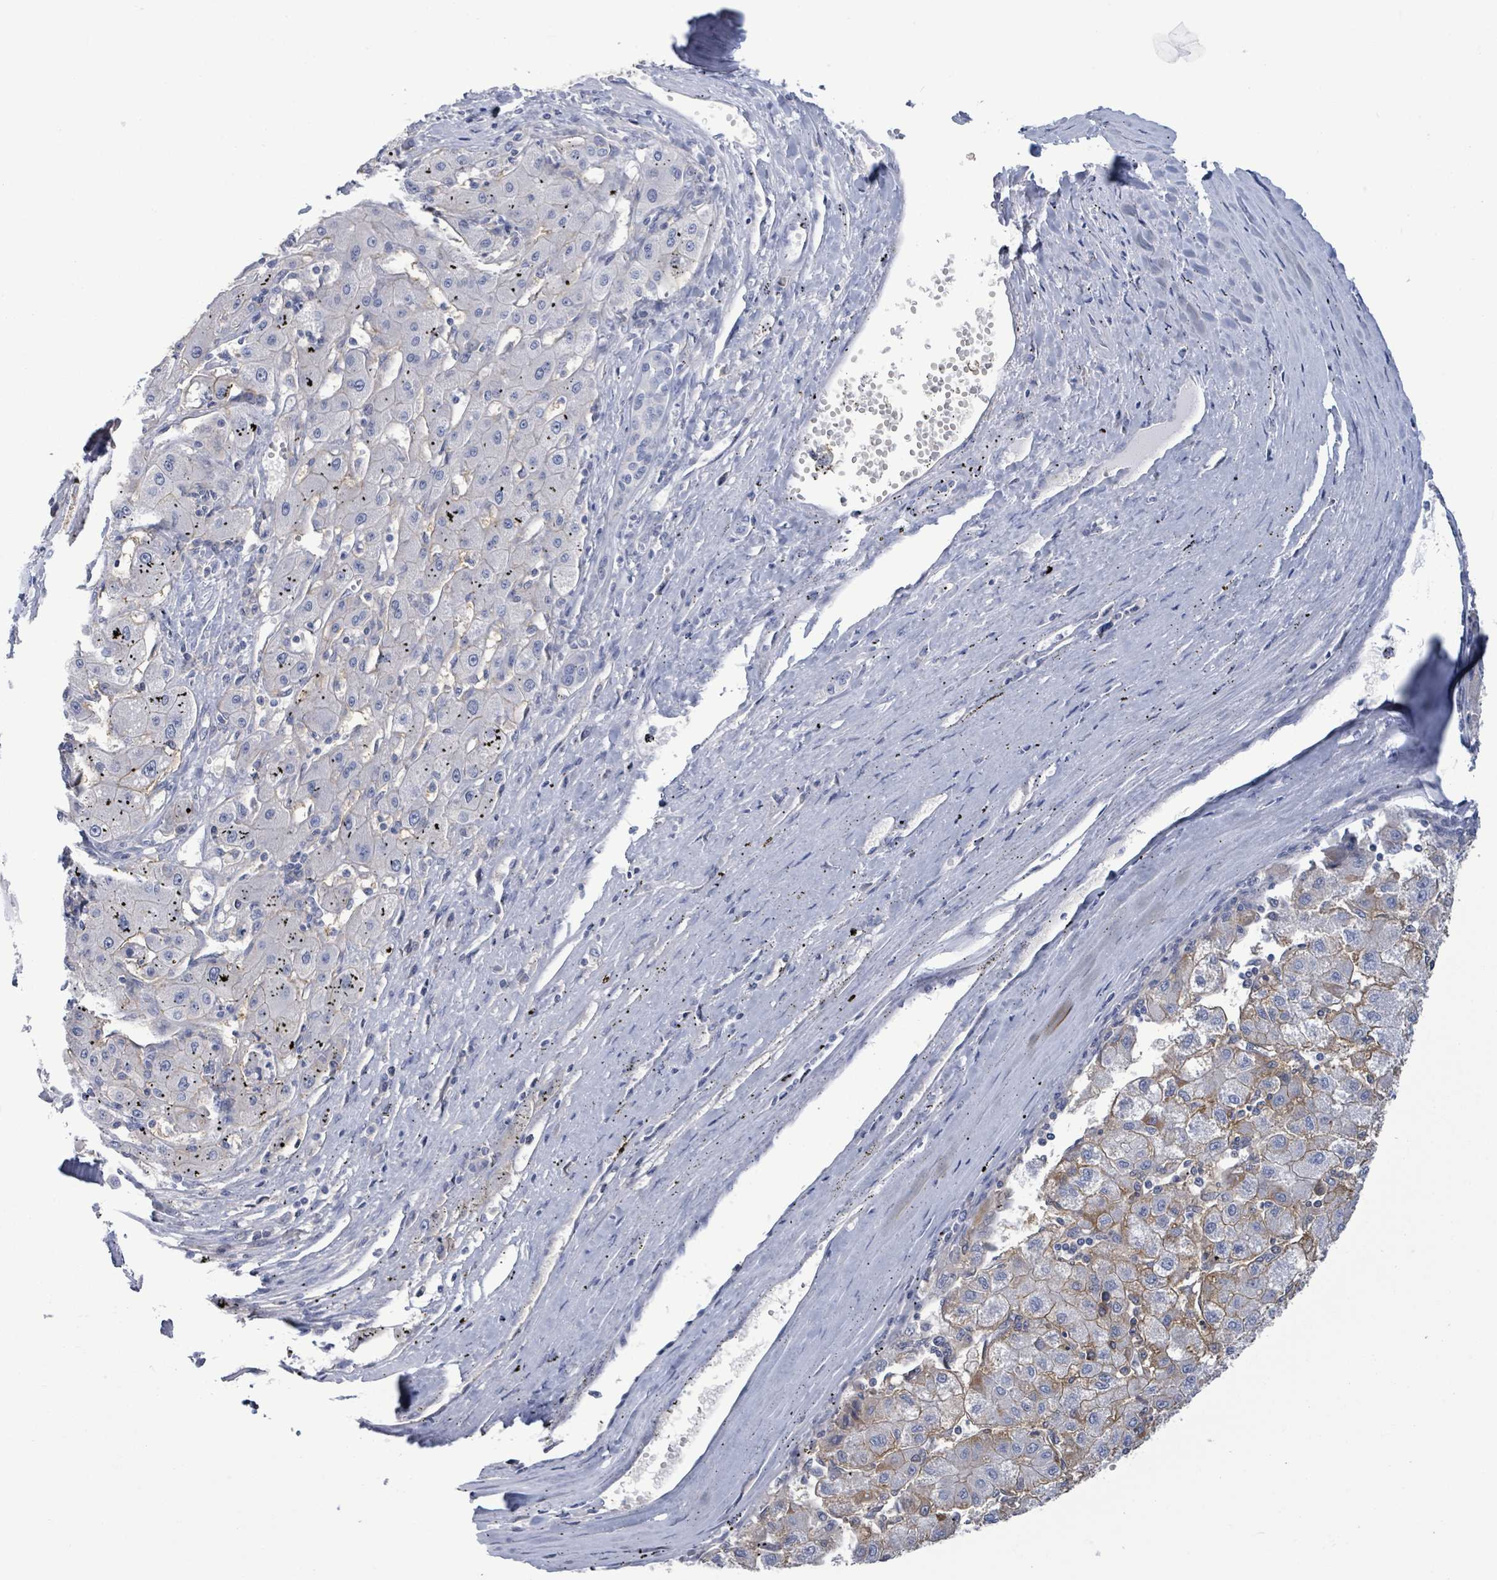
{"staining": {"intensity": "weak", "quantity": "<25%", "location": "cytoplasmic/membranous"}, "tissue": "liver cancer", "cell_type": "Tumor cells", "image_type": "cancer", "snomed": [{"axis": "morphology", "description": "Carcinoma, Hepatocellular, NOS"}, {"axis": "topography", "description": "Liver"}], "caption": "Image shows no significant protein staining in tumor cells of liver cancer. (DAB immunohistochemistry visualized using brightfield microscopy, high magnification).", "gene": "BSG", "patient": {"sex": "male", "age": 72}}